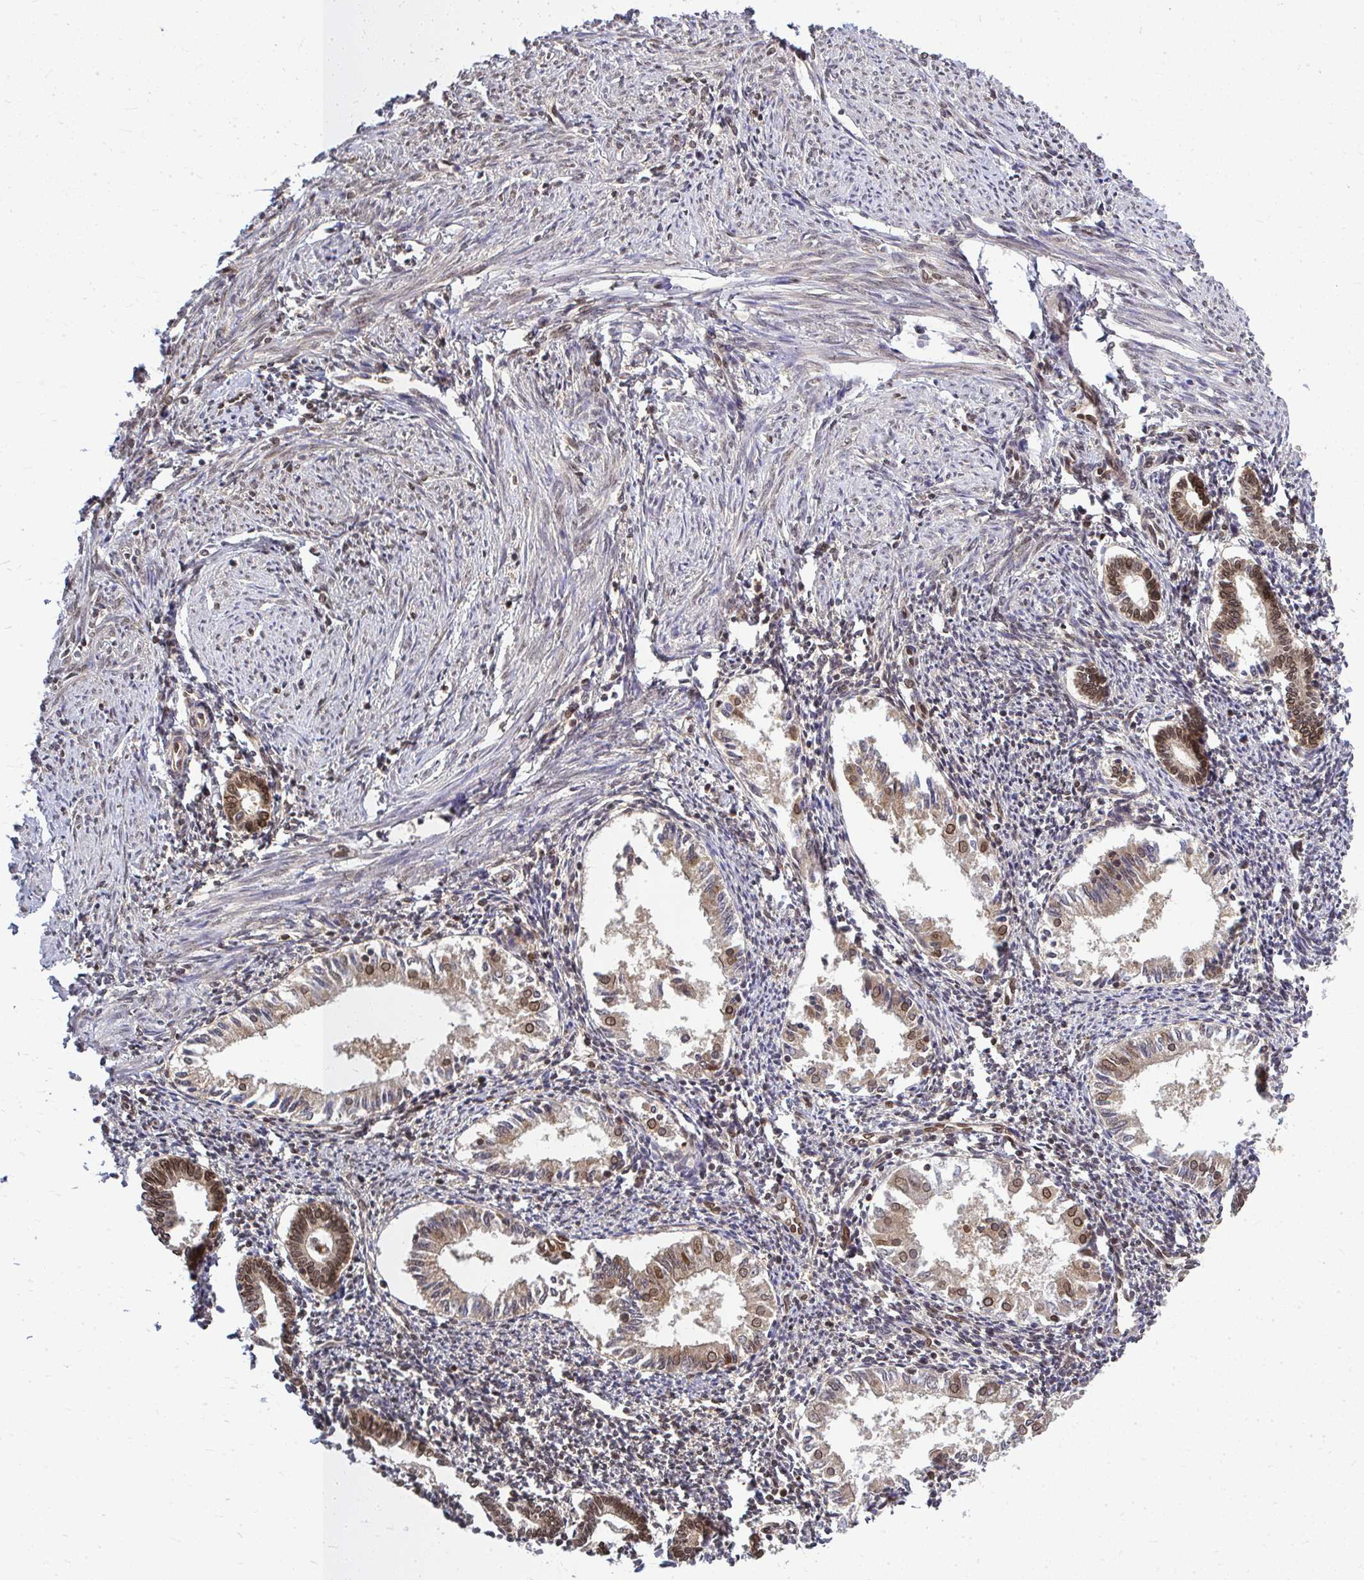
{"staining": {"intensity": "weak", "quantity": "25%-75%", "location": "nuclear"}, "tissue": "endometrium", "cell_type": "Cells in endometrial stroma", "image_type": "normal", "snomed": [{"axis": "morphology", "description": "Normal tissue, NOS"}, {"axis": "topography", "description": "Endometrium"}], "caption": "Immunohistochemistry image of normal human endometrium stained for a protein (brown), which reveals low levels of weak nuclear expression in about 25%-75% of cells in endometrial stroma.", "gene": "XPO1", "patient": {"sex": "female", "age": 41}}